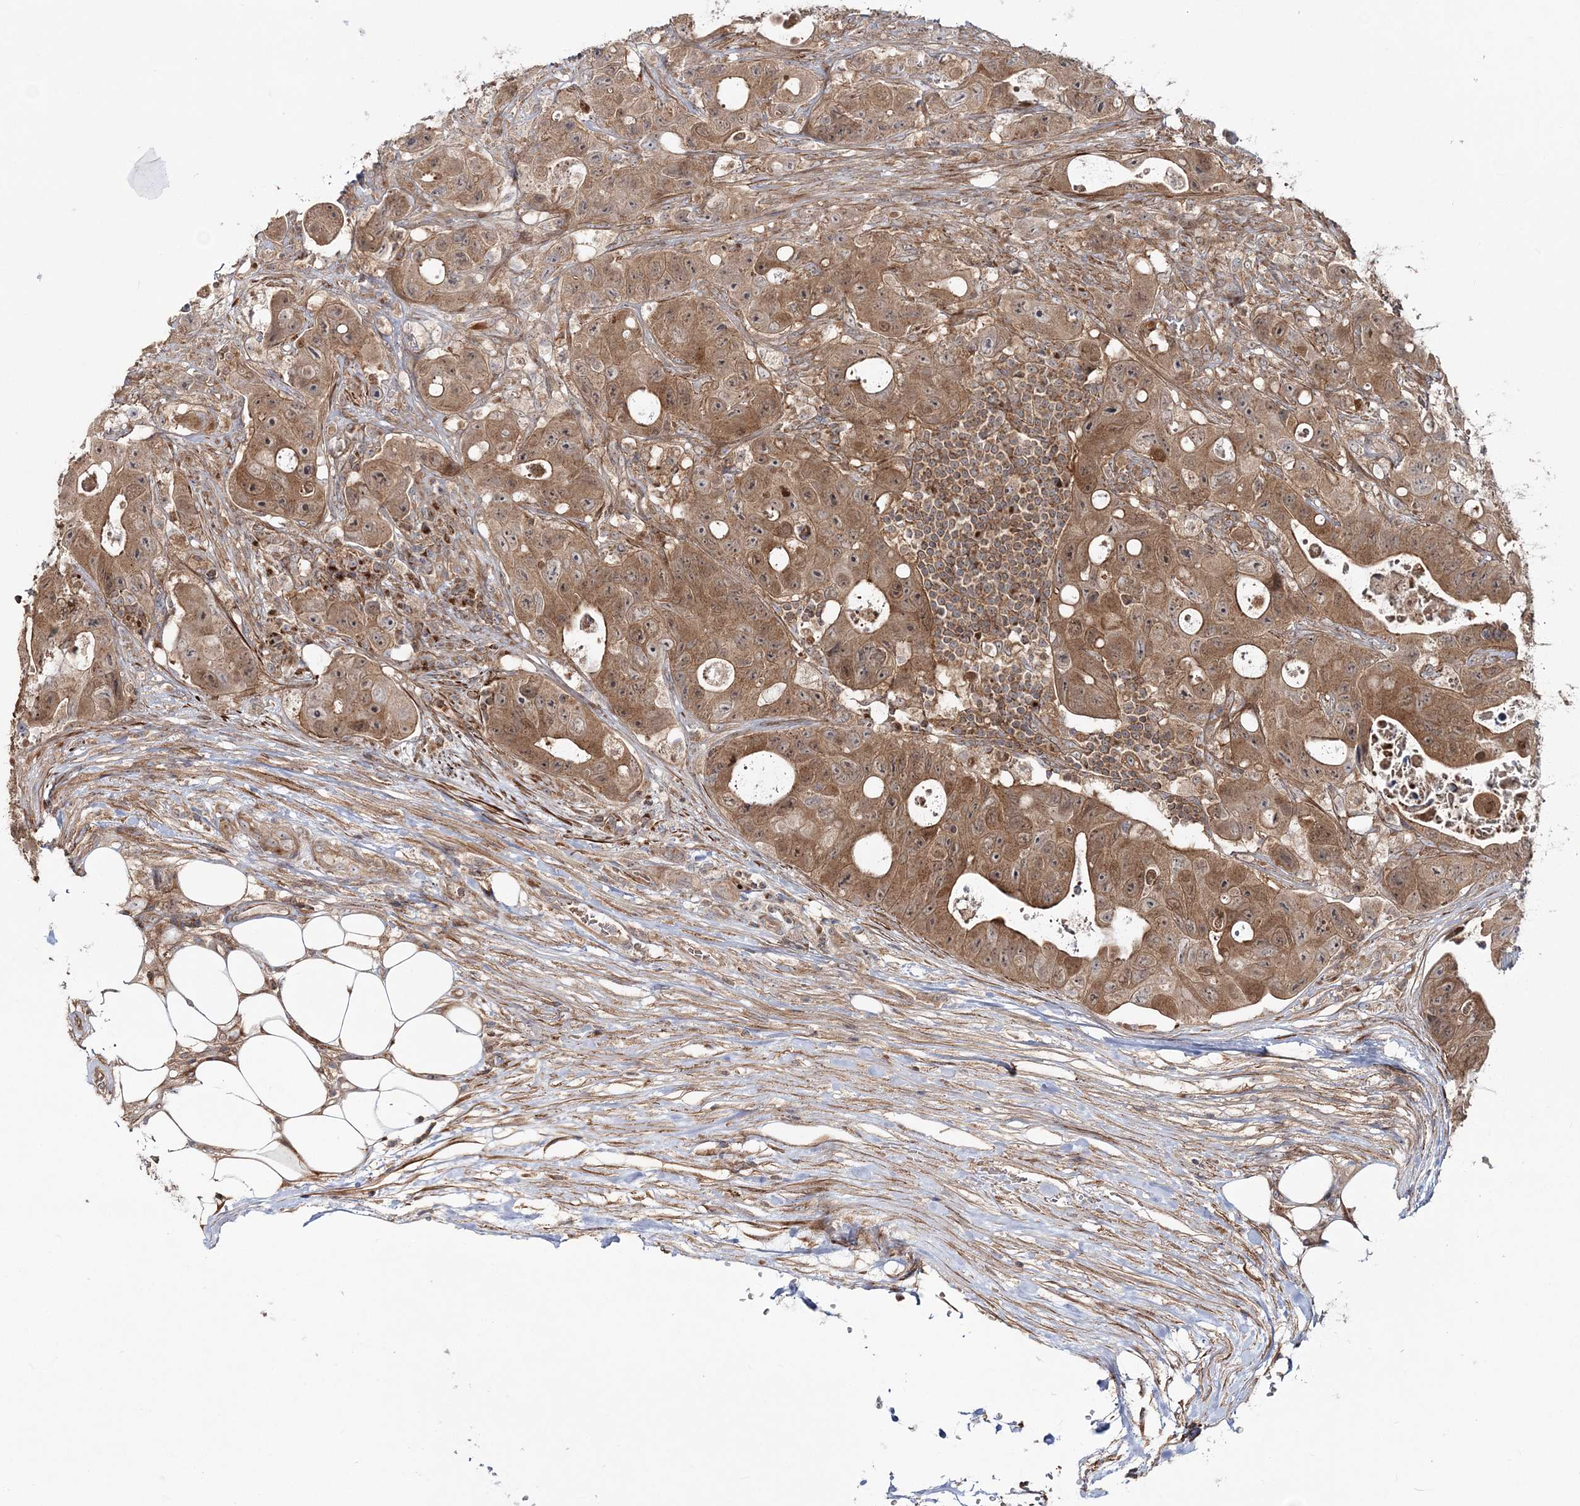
{"staining": {"intensity": "moderate", "quantity": ">75%", "location": "cytoplasmic/membranous"}, "tissue": "colorectal cancer", "cell_type": "Tumor cells", "image_type": "cancer", "snomed": [{"axis": "morphology", "description": "Adenocarcinoma, NOS"}, {"axis": "topography", "description": "Colon"}], "caption": "The image shows staining of colorectal adenocarcinoma, revealing moderate cytoplasmic/membranous protein positivity (brown color) within tumor cells.", "gene": "MOCS2", "patient": {"sex": "female", "age": 46}}